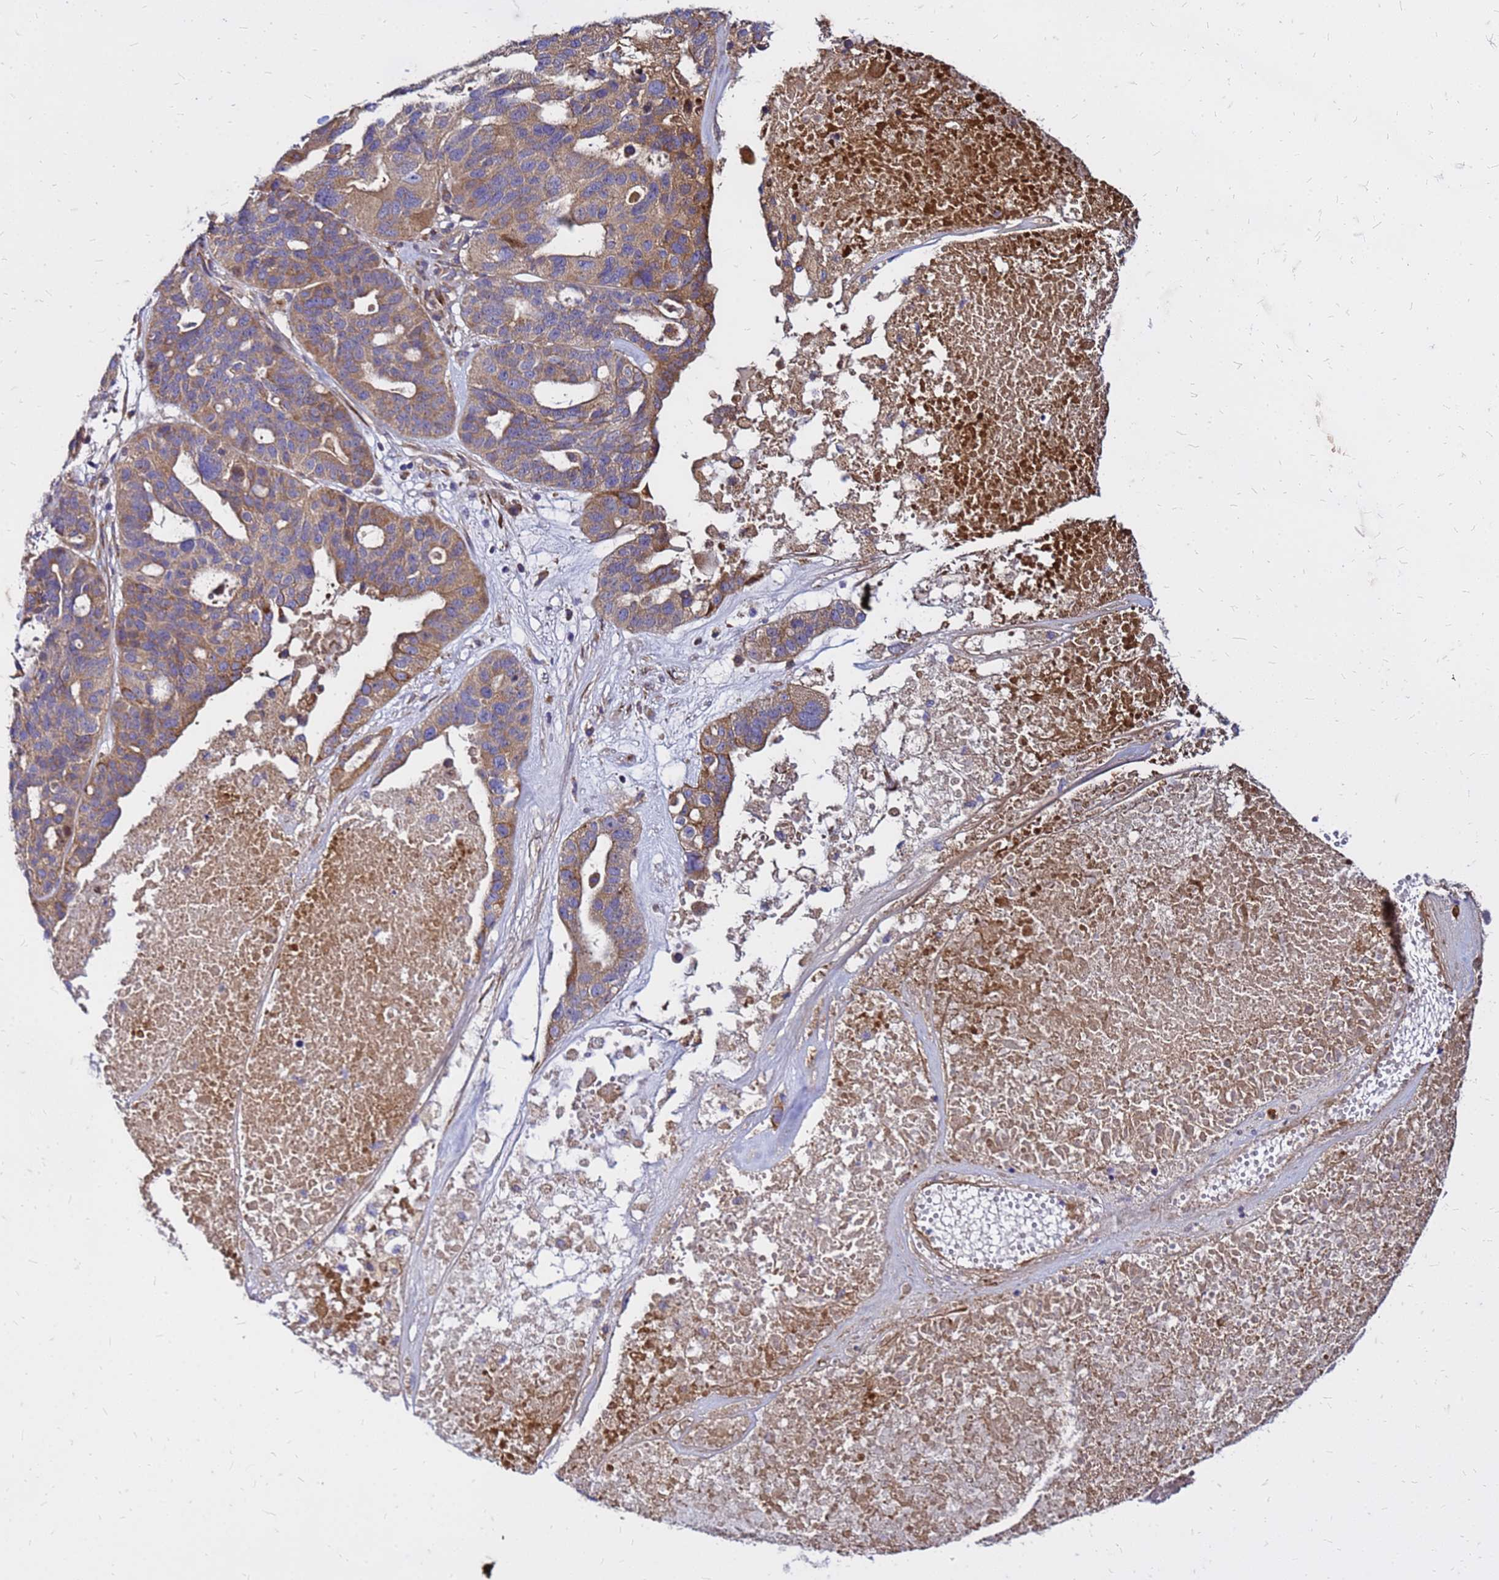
{"staining": {"intensity": "moderate", "quantity": "25%-75%", "location": "cytoplasmic/membranous"}, "tissue": "ovarian cancer", "cell_type": "Tumor cells", "image_type": "cancer", "snomed": [{"axis": "morphology", "description": "Cystadenocarcinoma, serous, NOS"}, {"axis": "topography", "description": "Ovary"}], "caption": "Brown immunohistochemical staining in human ovarian serous cystadenocarcinoma displays moderate cytoplasmic/membranous staining in approximately 25%-75% of tumor cells.", "gene": "VMO1", "patient": {"sex": "female", "age": 59}}